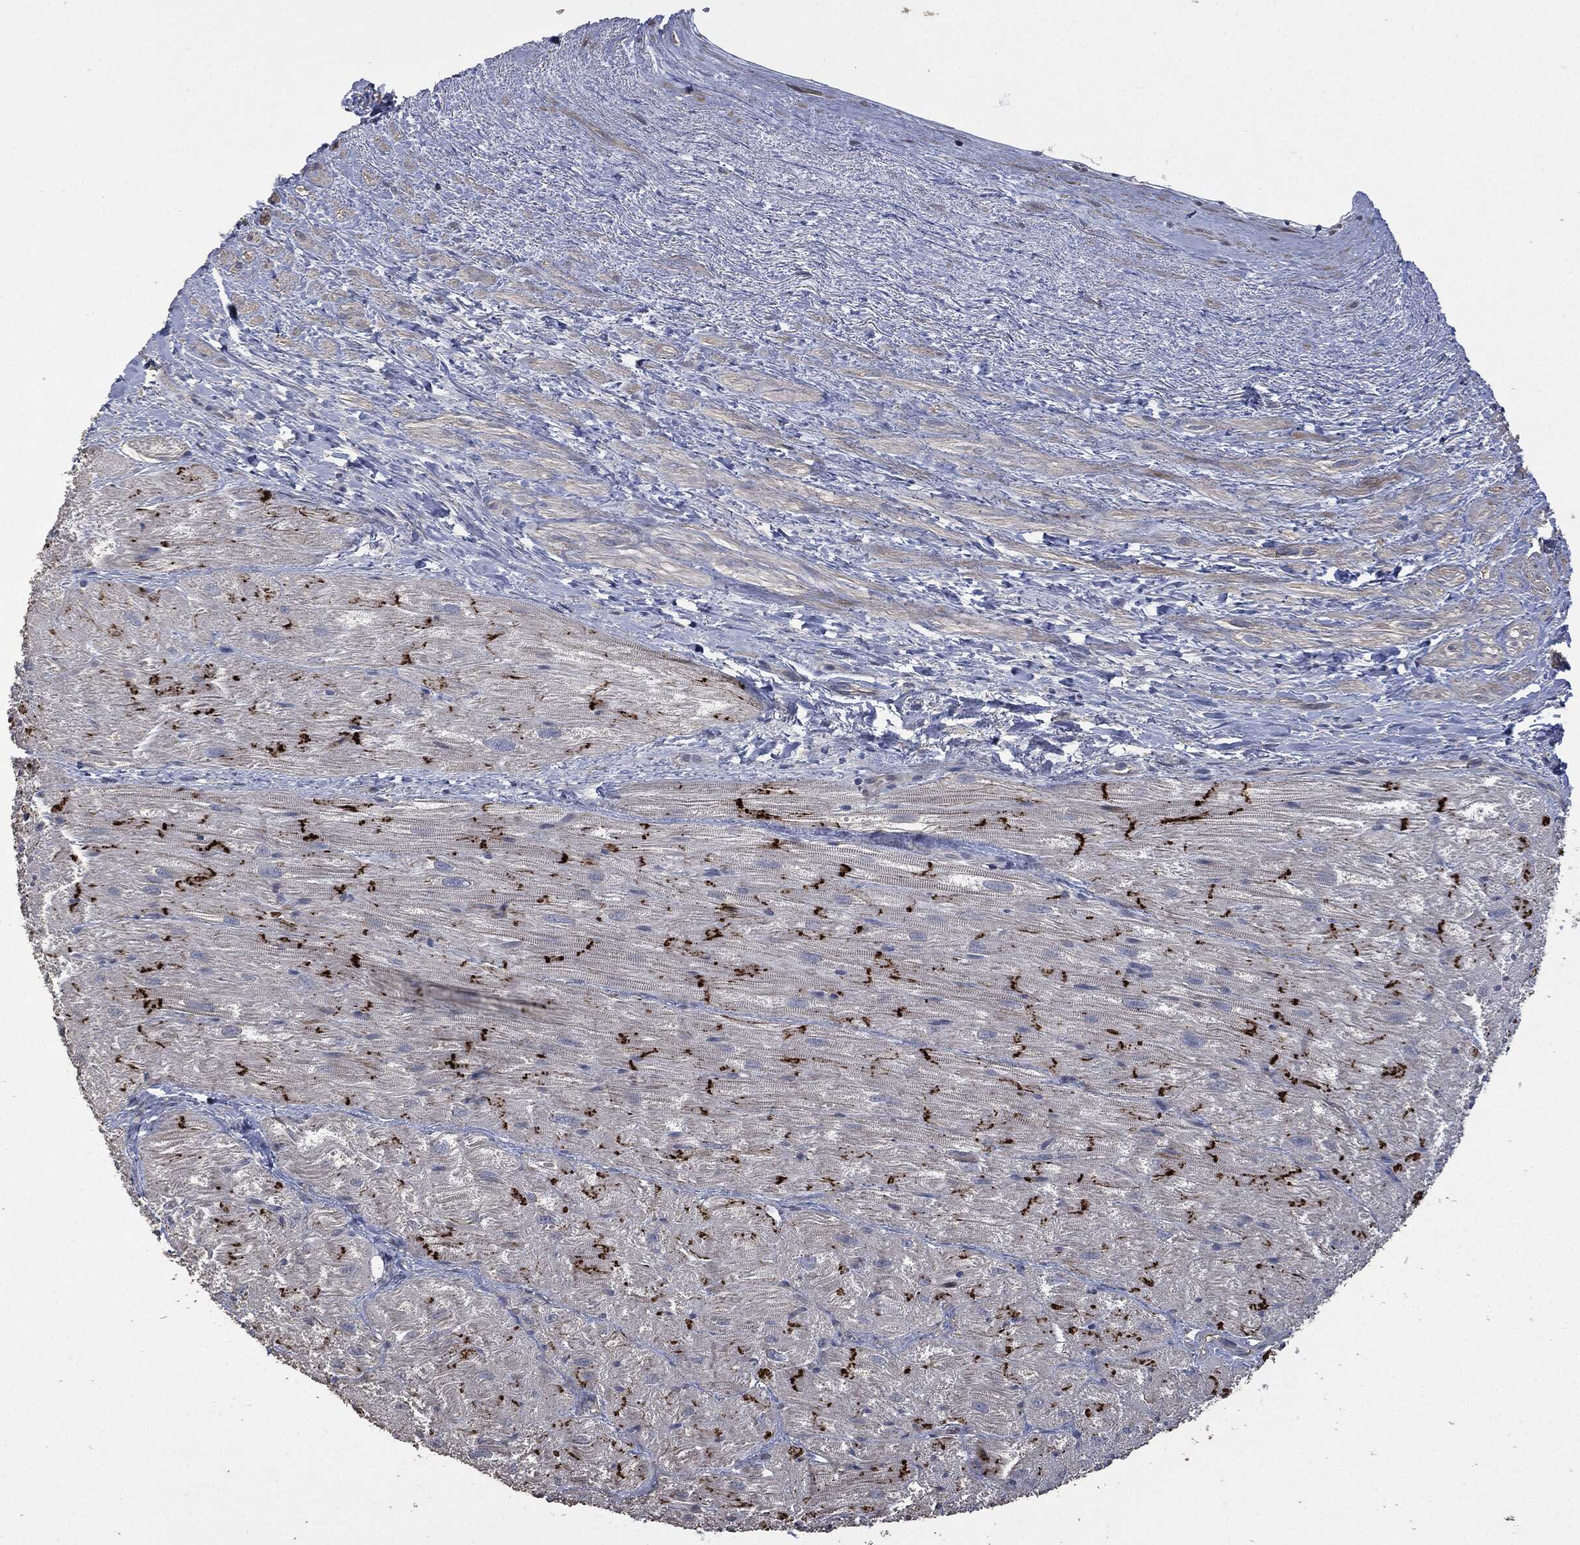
{"staining": {"intensity": "strong", "quantity": "25%-75%", "location": "cytoplasmic/membranous"}, "tissue": "heart muscle", "cell_type": "Cardiomyocytes", "image_type": "normal", "snomed": [{"axis": "morphology", "description": "Normal tissue, NOS"}, {"axis": "topography", "description": "Heart"}], "caption": "A high-resolution histopathology image shows immunohistochemistry (IHC) staining of unremarkable heart muscle, which demonstrates strong cytoplasmic/membranous staining in approximately 25%-75% of cardiomyocytes.", "gene": "MSLN", "patient": {"sex": "male", "age": 62}}